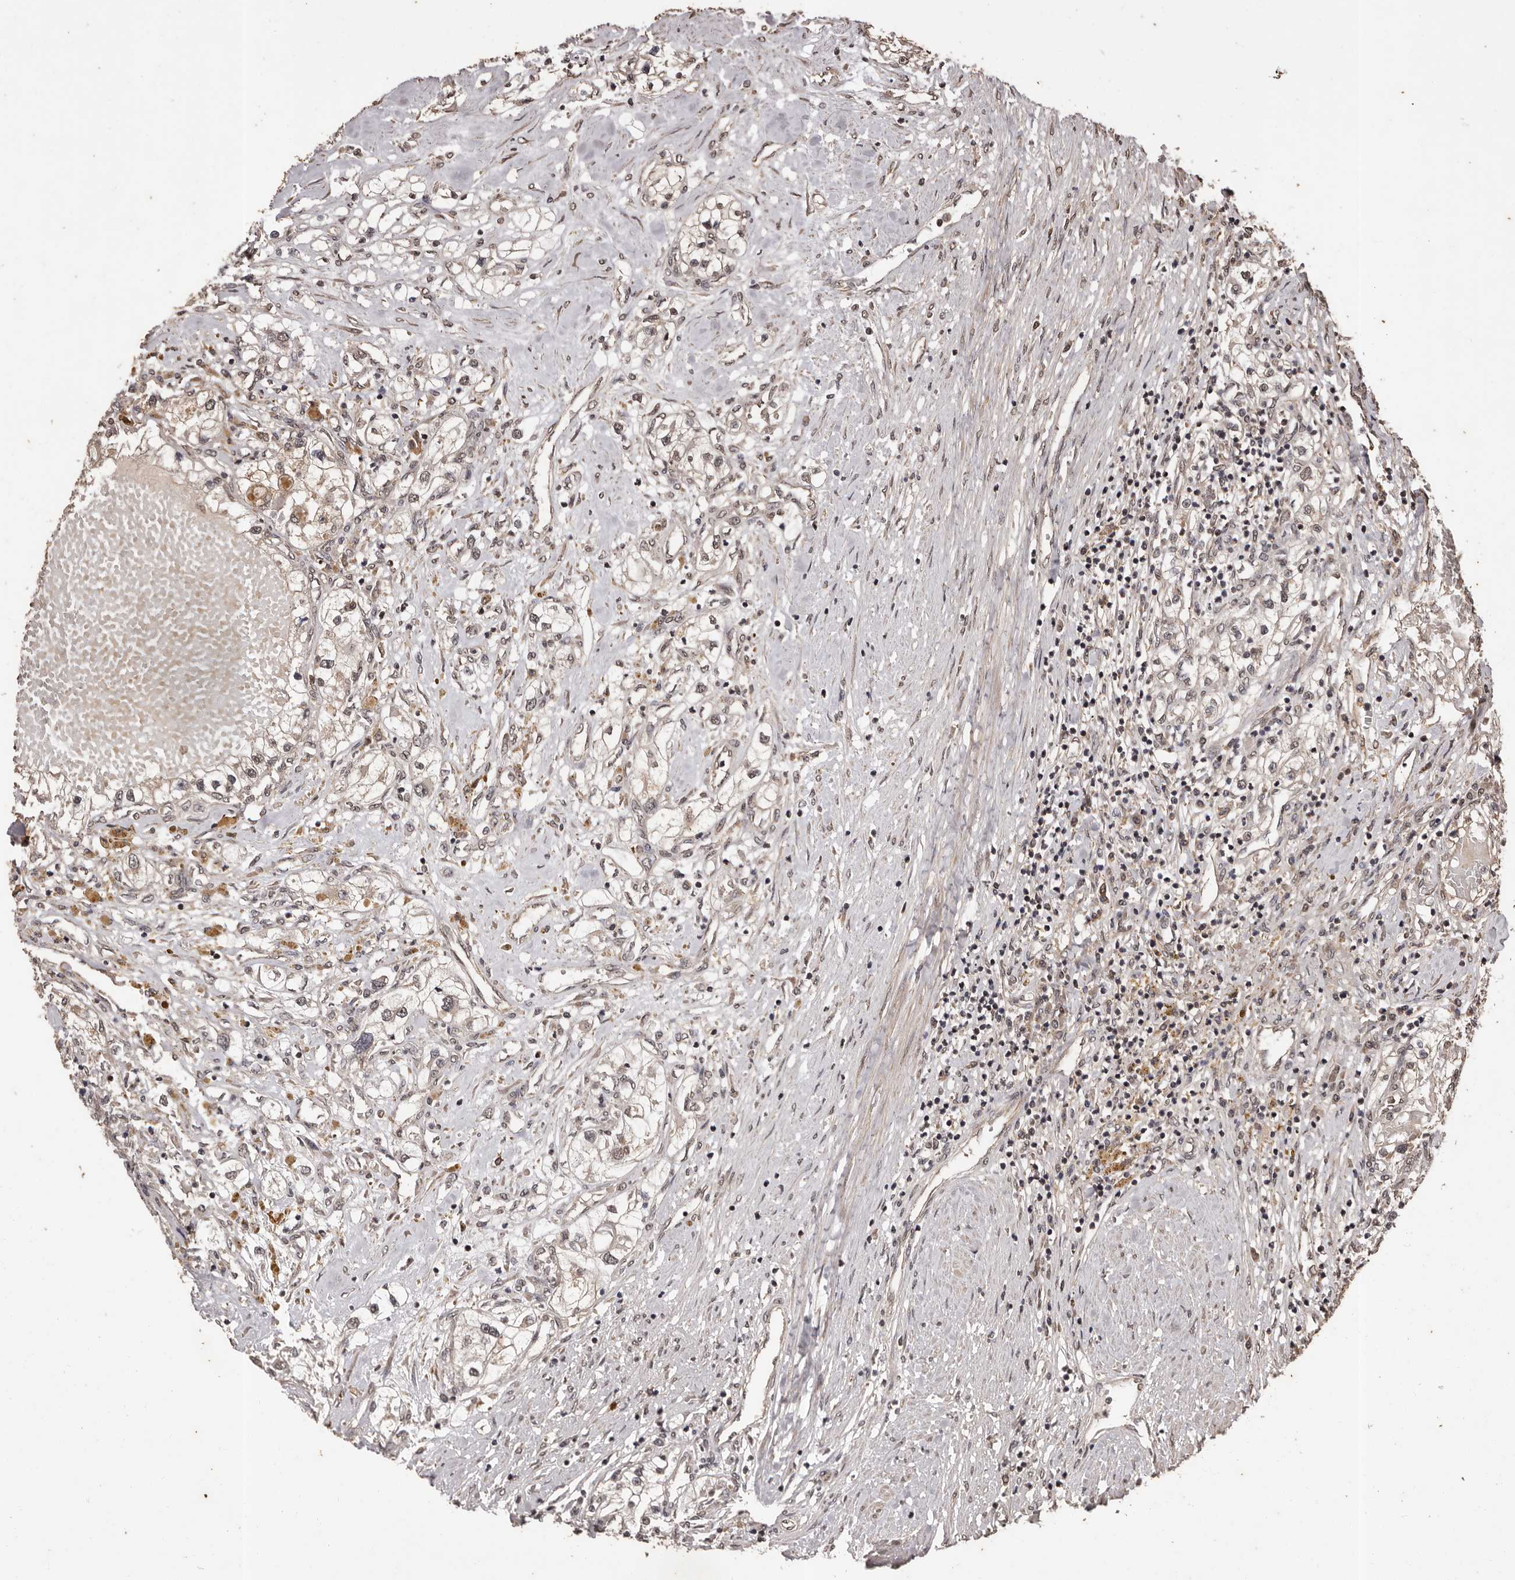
{"staining": {"intensity": "weak", "quantity": "25%-75%", "location": "cytoplasmic/membranous"}, "tissue": "renal cancer", "cell_type": "Tumor cells", "image_type": "cancer", "snomed": [{"axis": "morphology", "description": "Normal tissue, NOS"}, {"axis": "morphology", "description": "Adenocarcinoma, NOS"}, {"axis": "topography", "description": "Kidney"}], "caption": "Protein staining of renal cancer tissue demonstrates weak cytoplasmic/membranous expression in approximately 25%-75% of tumor cells. The staining was performed using DAB, with brown indicating positive protein expression. Nuclei are stained blue with hematoxylin.", "gene": "NAV1", "patient": {"sex": "male", "age": 68}}